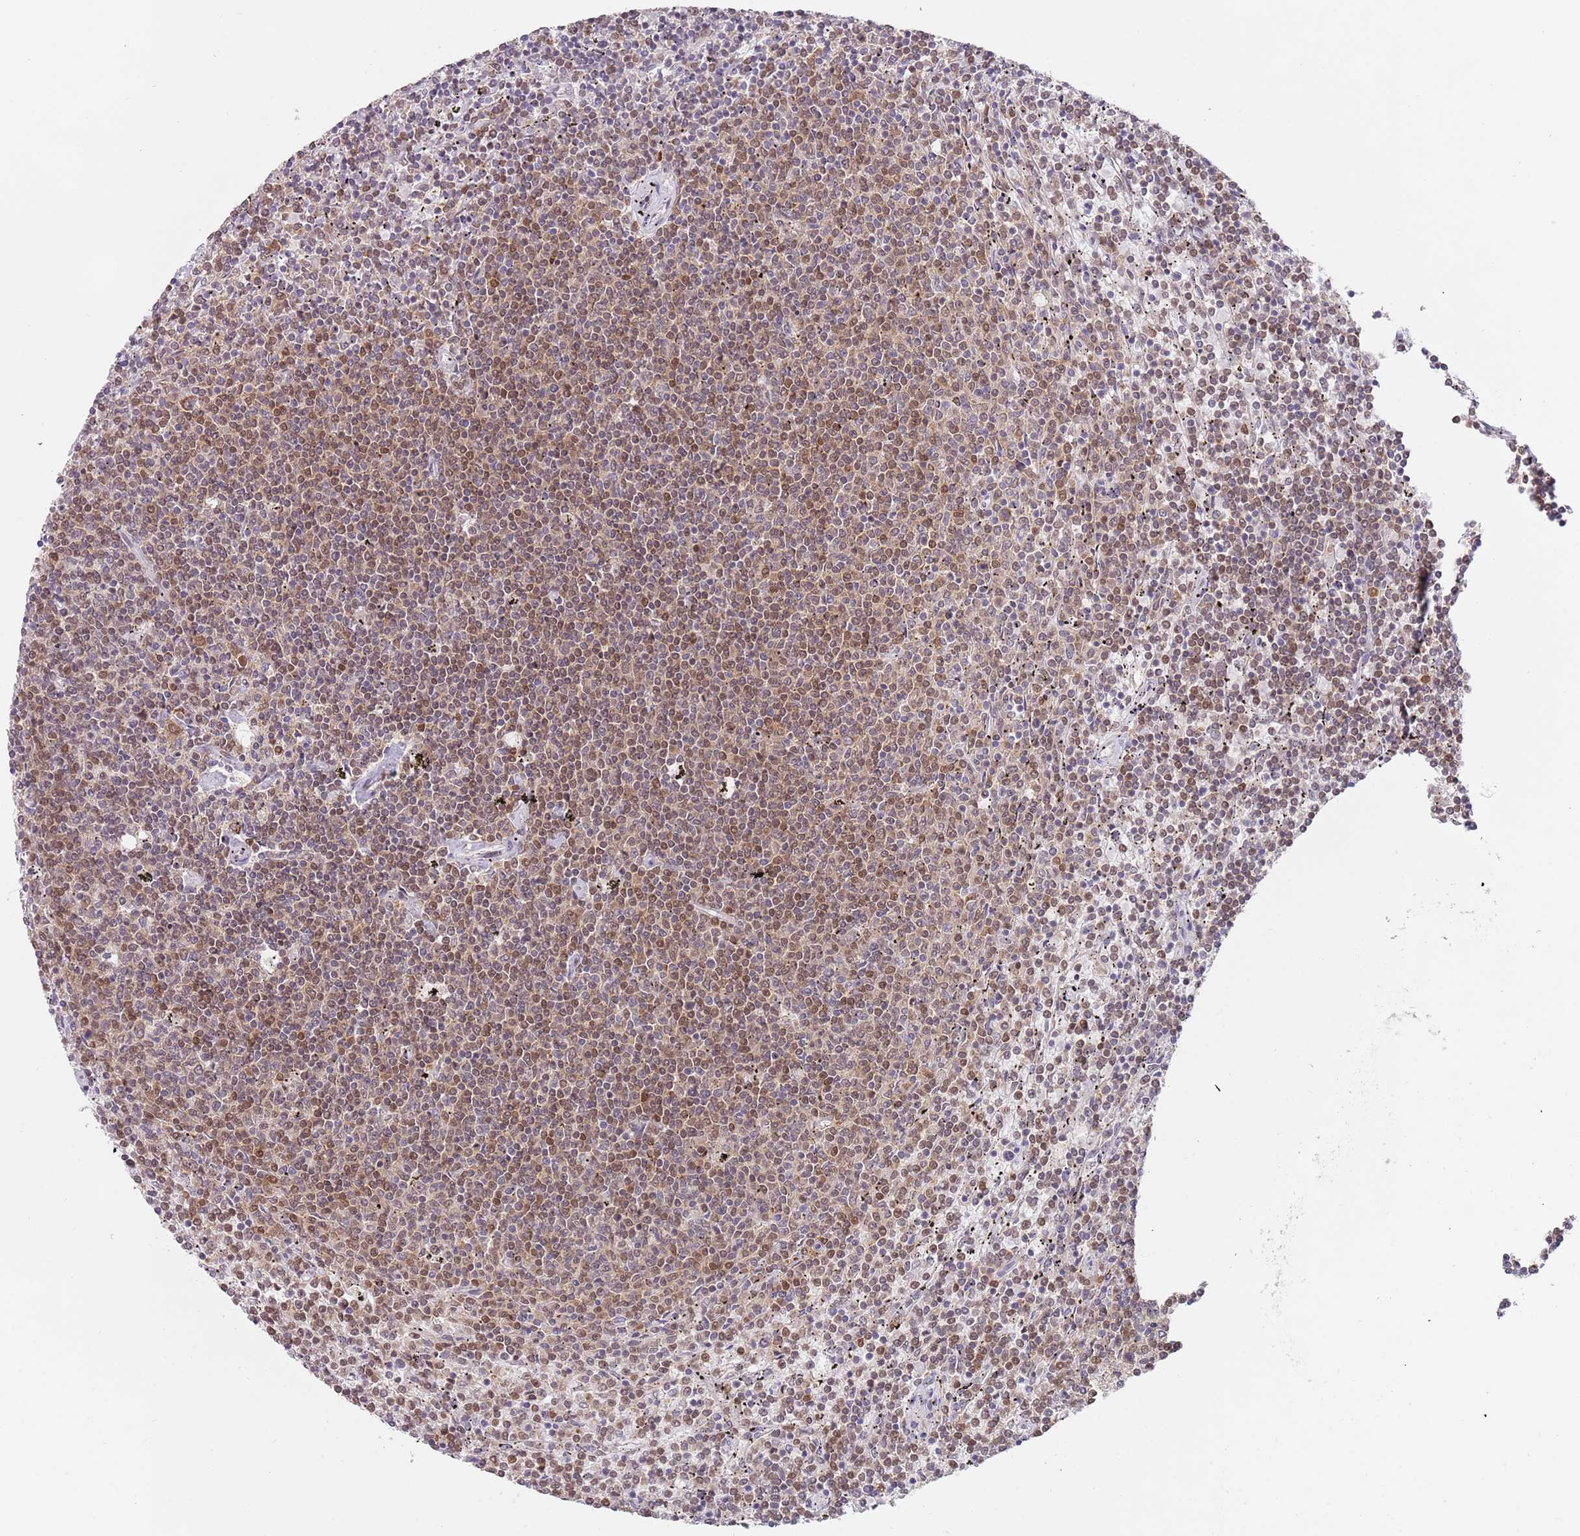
{"staining": {"intensity": "moderate", "quantity": ">75%", "location": "cytoplasmic/membranous"}, "tissue": "lymphoma", "cell_type": "Tumor cells", "image_type": "cancer", "snomed": [{"axis": "morphology", "description": "Malignant lymphoma, non-Hodgkin's type, Low grade"}, {"axis": "topography", "description": "Spleen"}], "caption": "A high-resolution micrograph shows IHC staining of lymphoma, which demonstrates moderate cytoplasmic/membranous staining in approximately >75% of tumor cells.", "gene": "TIMM13", "patient": {"sex": "female", "age": 50}}